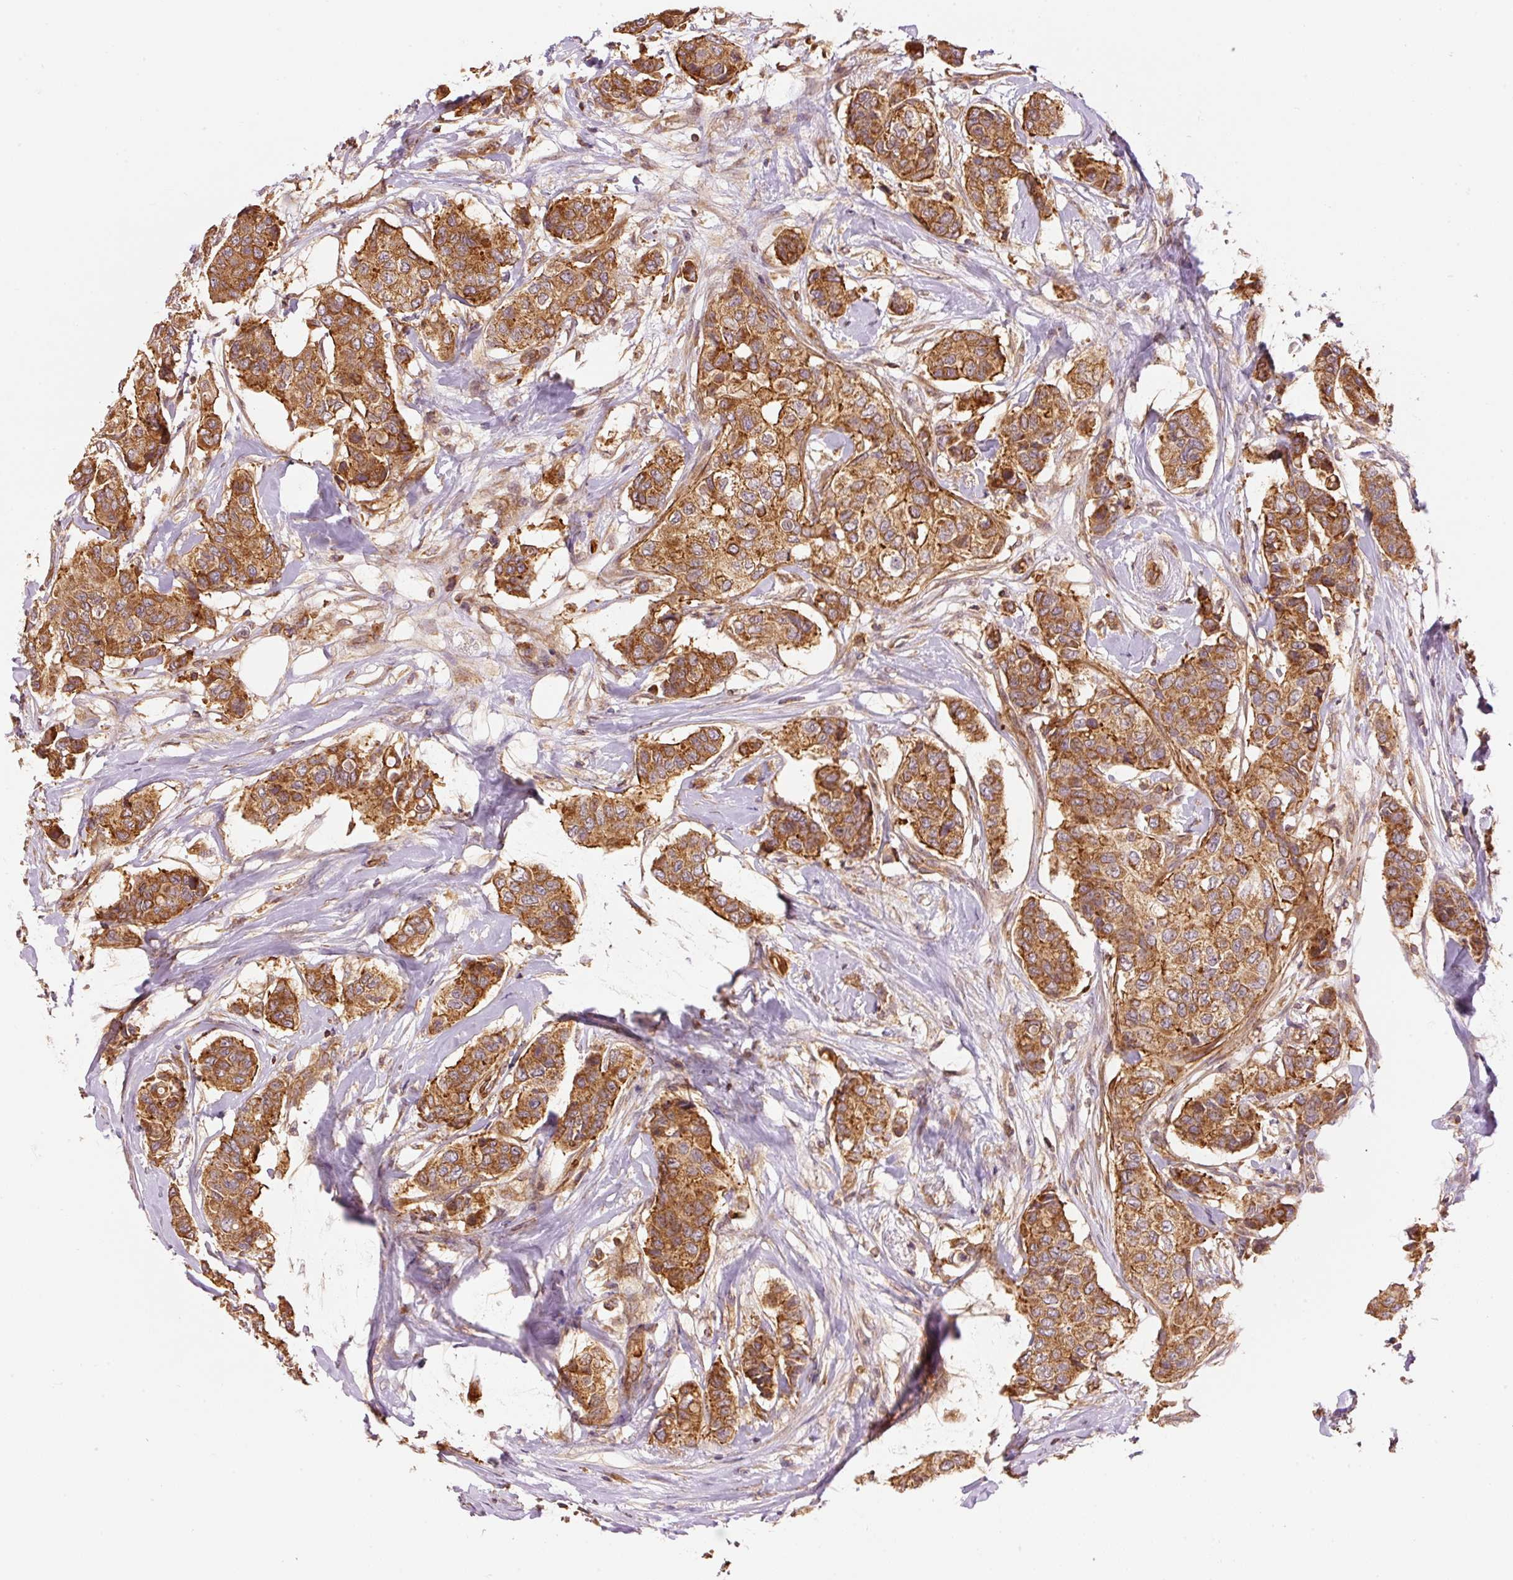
{"staining": {"intensity": "moderate", "quantity": ">75%", "location": "cytoplasmic/membranous"}, "tissue": "breast cancer", "cell_type": "Tumor cells", "image_type": "cancer", "snomed": [{"axis": "morphology", "description": "Lobular carcinoma"}, {"axis": "topography", "description": "Breast"}], "caption": "Moderate cytoplasmic/membranous expression is present in approximately >75% of tumor cells in breast cancer. Immunohistochemistry stains the protein of interest in brown and the nuclei are stained blue.", "gene": "ADCY4", "patient": {"sex": "female", "age": 51}}